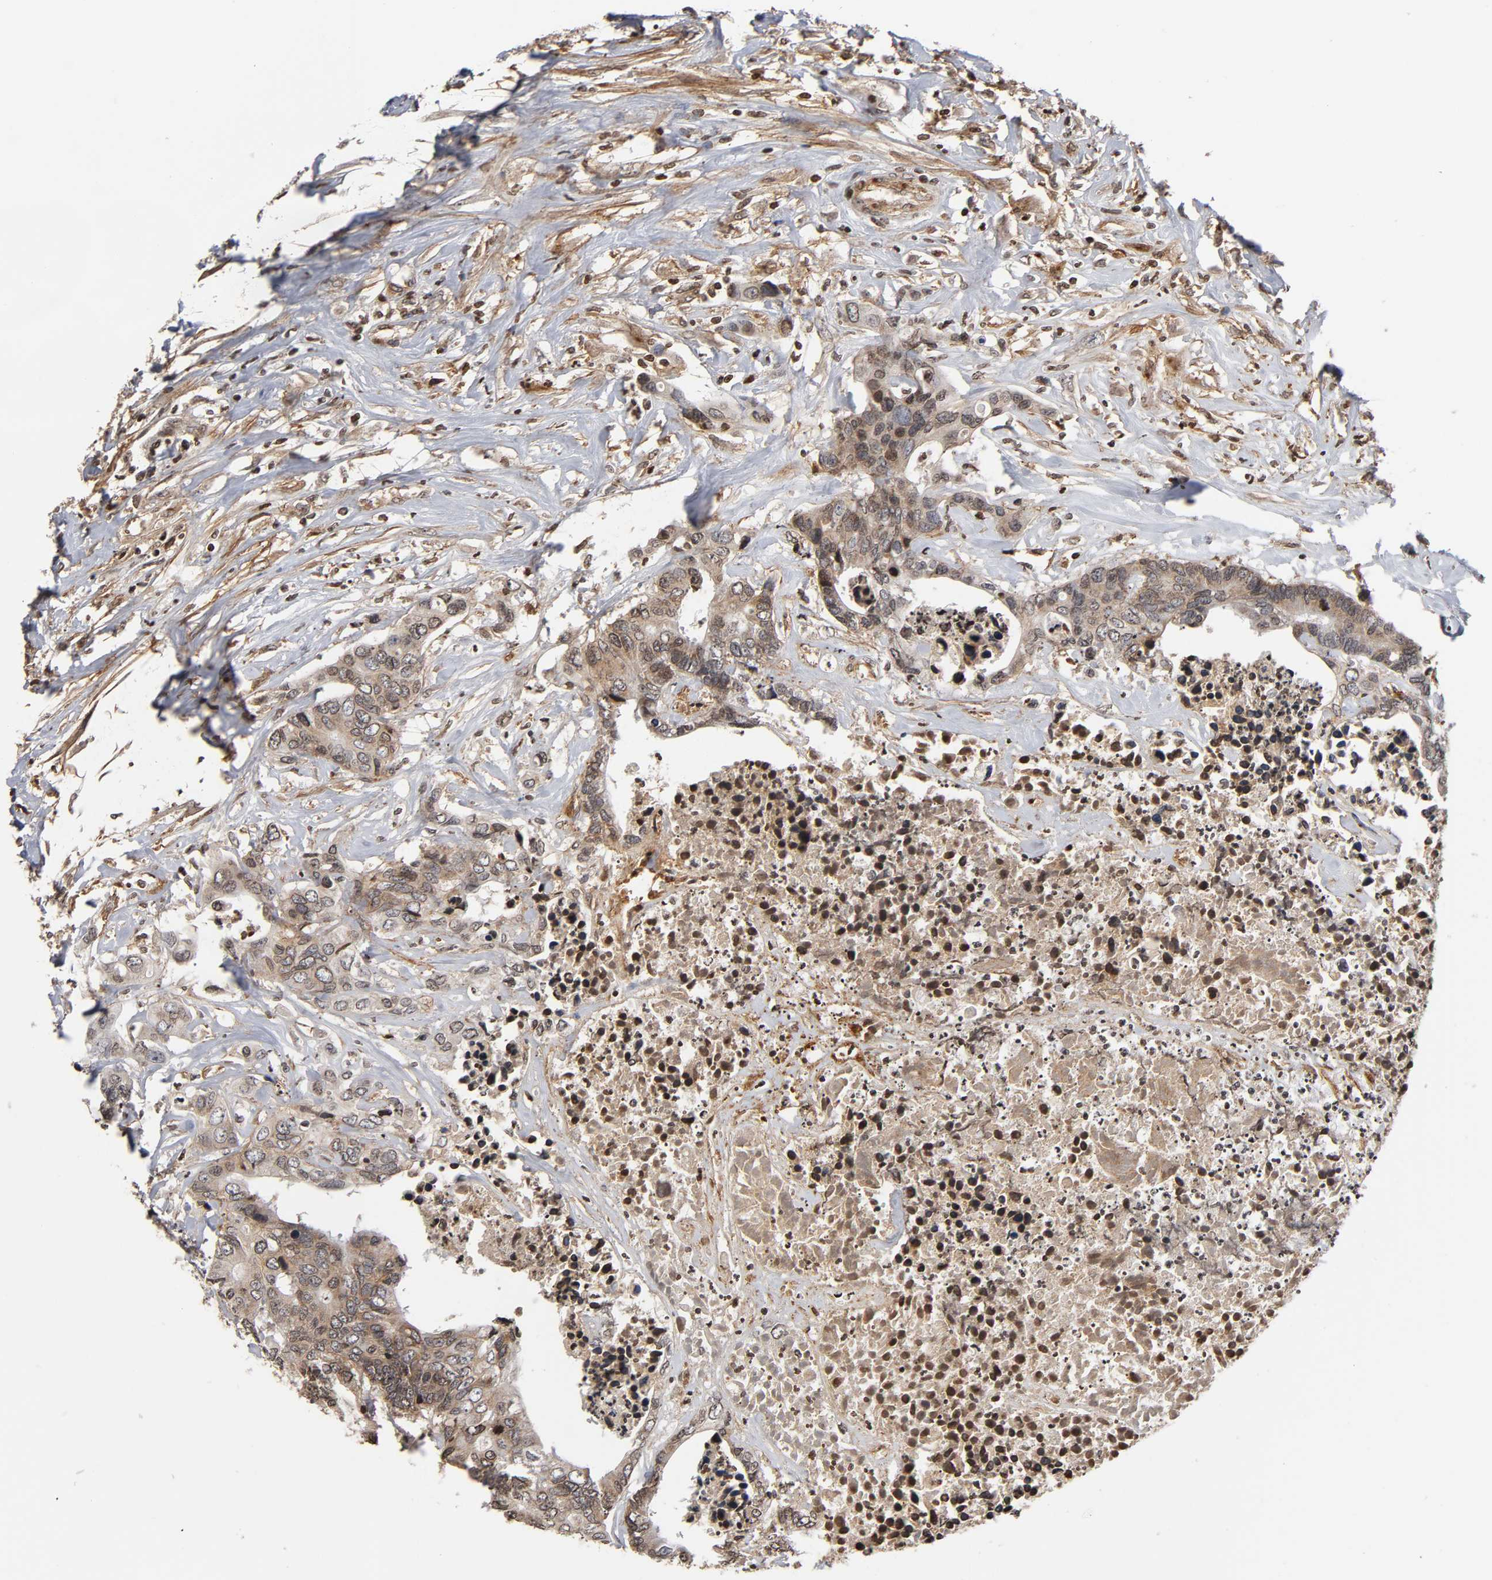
{"staining": {"intensity": "weak", "quantity": ">75%", "location": "cytoplasmic/membranous"}, "tissue": "colorectal cancer", "cell_type": "Tumor cells", "image_type": "cancer", "snomed": [{"axis": "morphology", "description": "Adenocarcinoma, NOS"}, {"axis": "topography", "description": "Rectum"}], "caption": "A photomicrograph of human colorectal cancer (adenocarcinoma) stained for a protein shows weak cytoplasmic/membranous brown staining in tumor cells. (DAB IHC, brown staining for protein, blue staining for nuclei).", "gene": "ITGAV", "patient": {"sex": "male", "age": 55}}